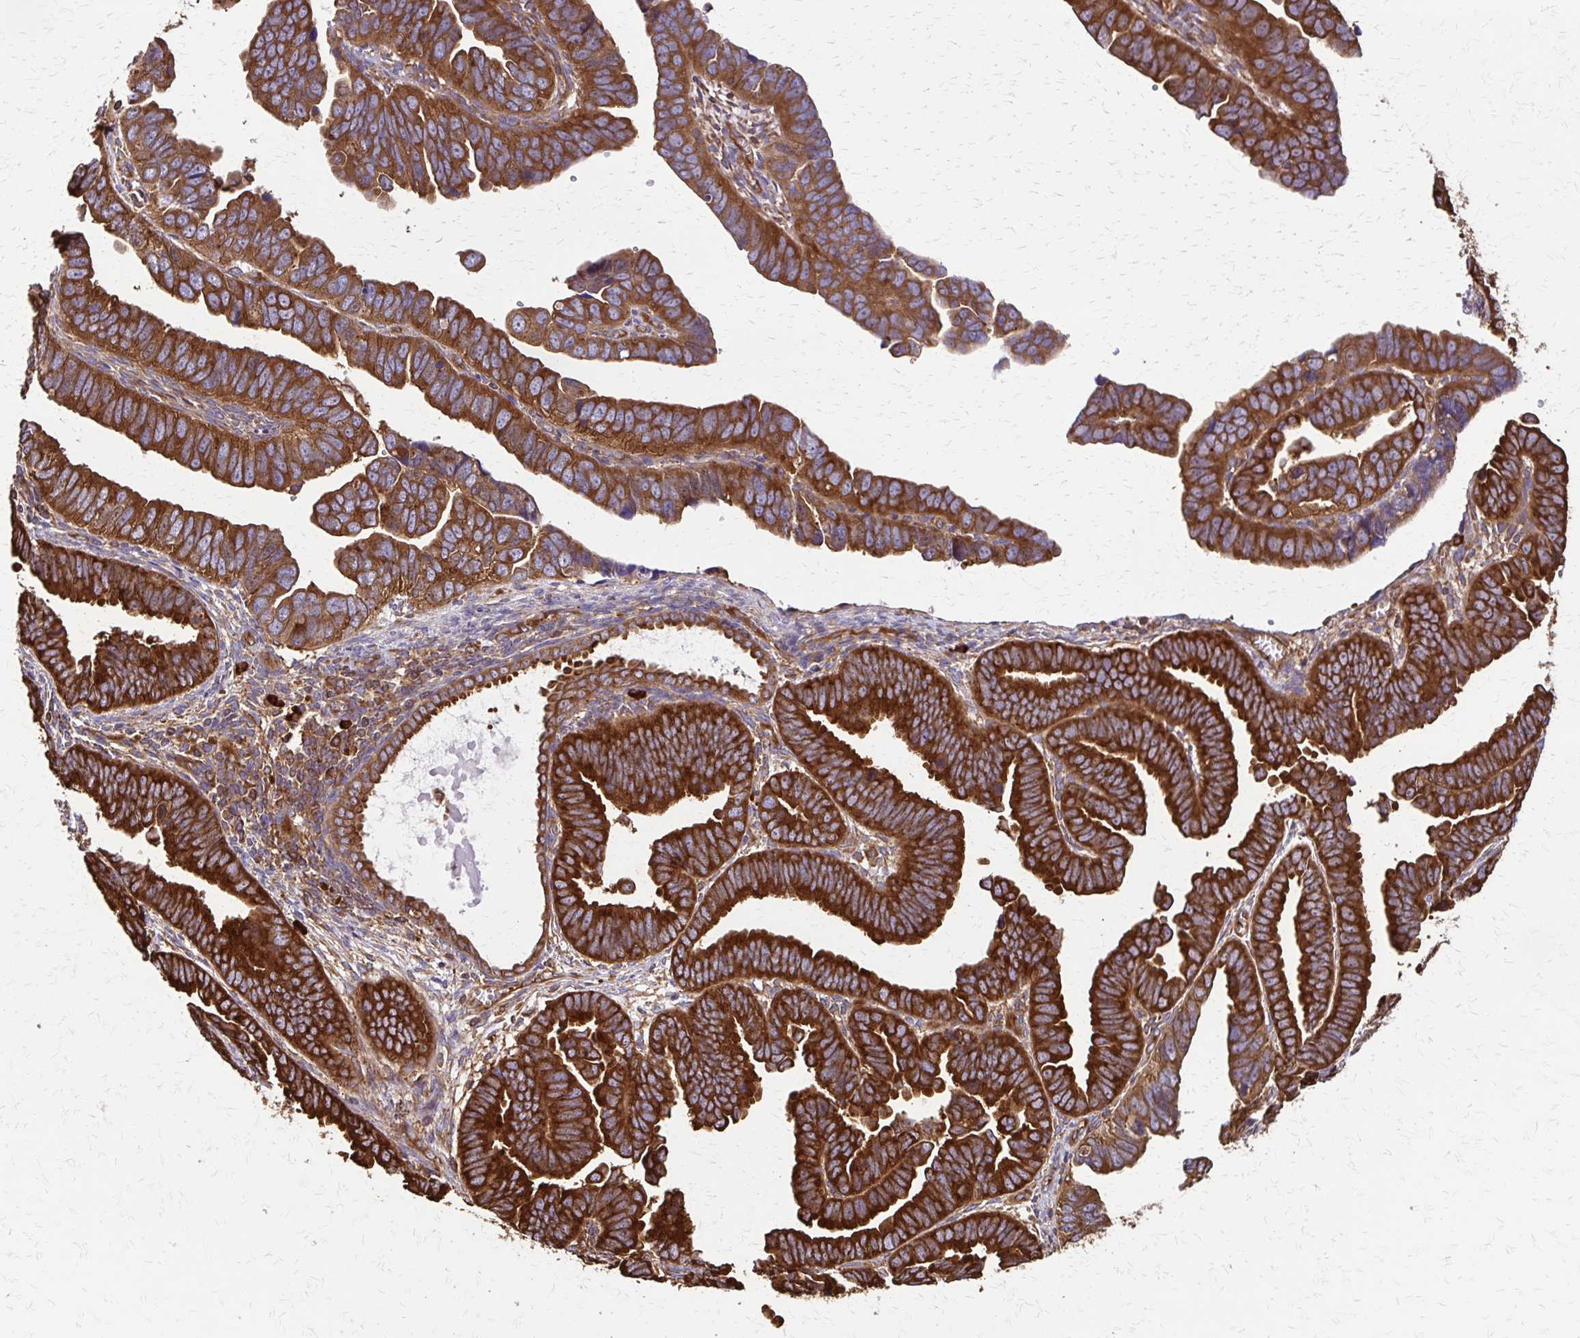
{"staining": {"intensity": "strong", "quantity": ">75%", "location": "cytoplasmic/membranous"}, "tissue": "endometrial cancer", "cell_type": "Tumor cells", "image_type": "cancer", "snomed": [{"axis": "morphology", "description": "Adenocarcinoma, NOS"}, {"axis": "topography", "description": "Endometrium"}], "caption": "A brown stain shows strong cytoplasmic/membranous staining of a protein in human endometrial cancer (adenocarcinoma) tumor cells.", "gene": "EEF2", "patient": {"sex": "female", "age": 75}}